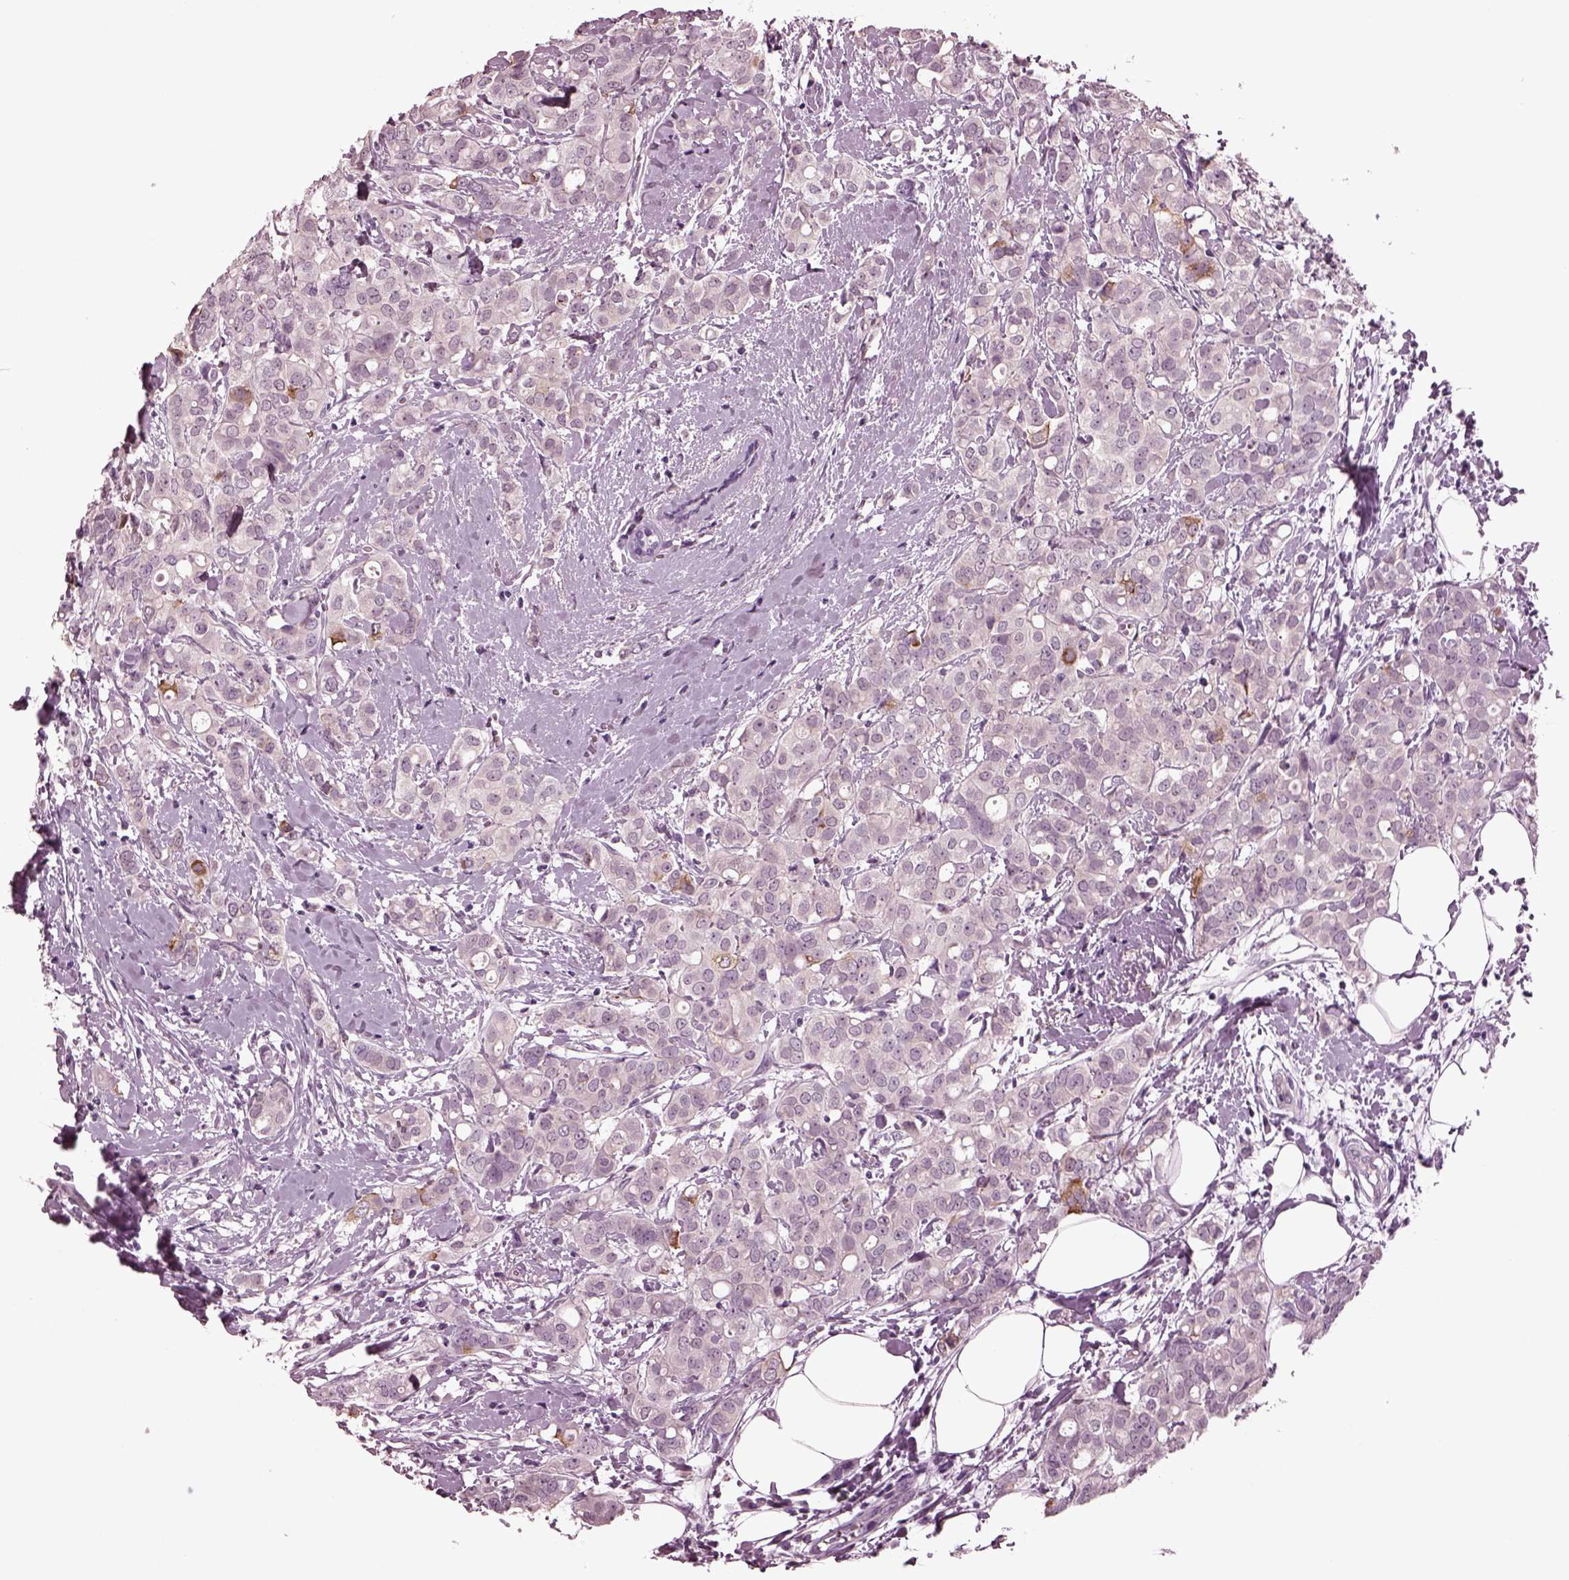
{"staining": {"intensity": "negative", "quantity": "none", "location": "none"}, "tissue": "breast cancer", "cell_type": "Tumor cells", "image_type": "cancer", "snomed": [{"axis": "morphology", "description": "Duct carcinoma"}, {"axis": "topography", "description": "Breast"}], "caption": "Immunohistochemical staining of breast intraductal carcinoma demonstrates no significant staining in tumor cells.", "gene": "MIB2", "patient": {"sex": "female", "age": 40}}